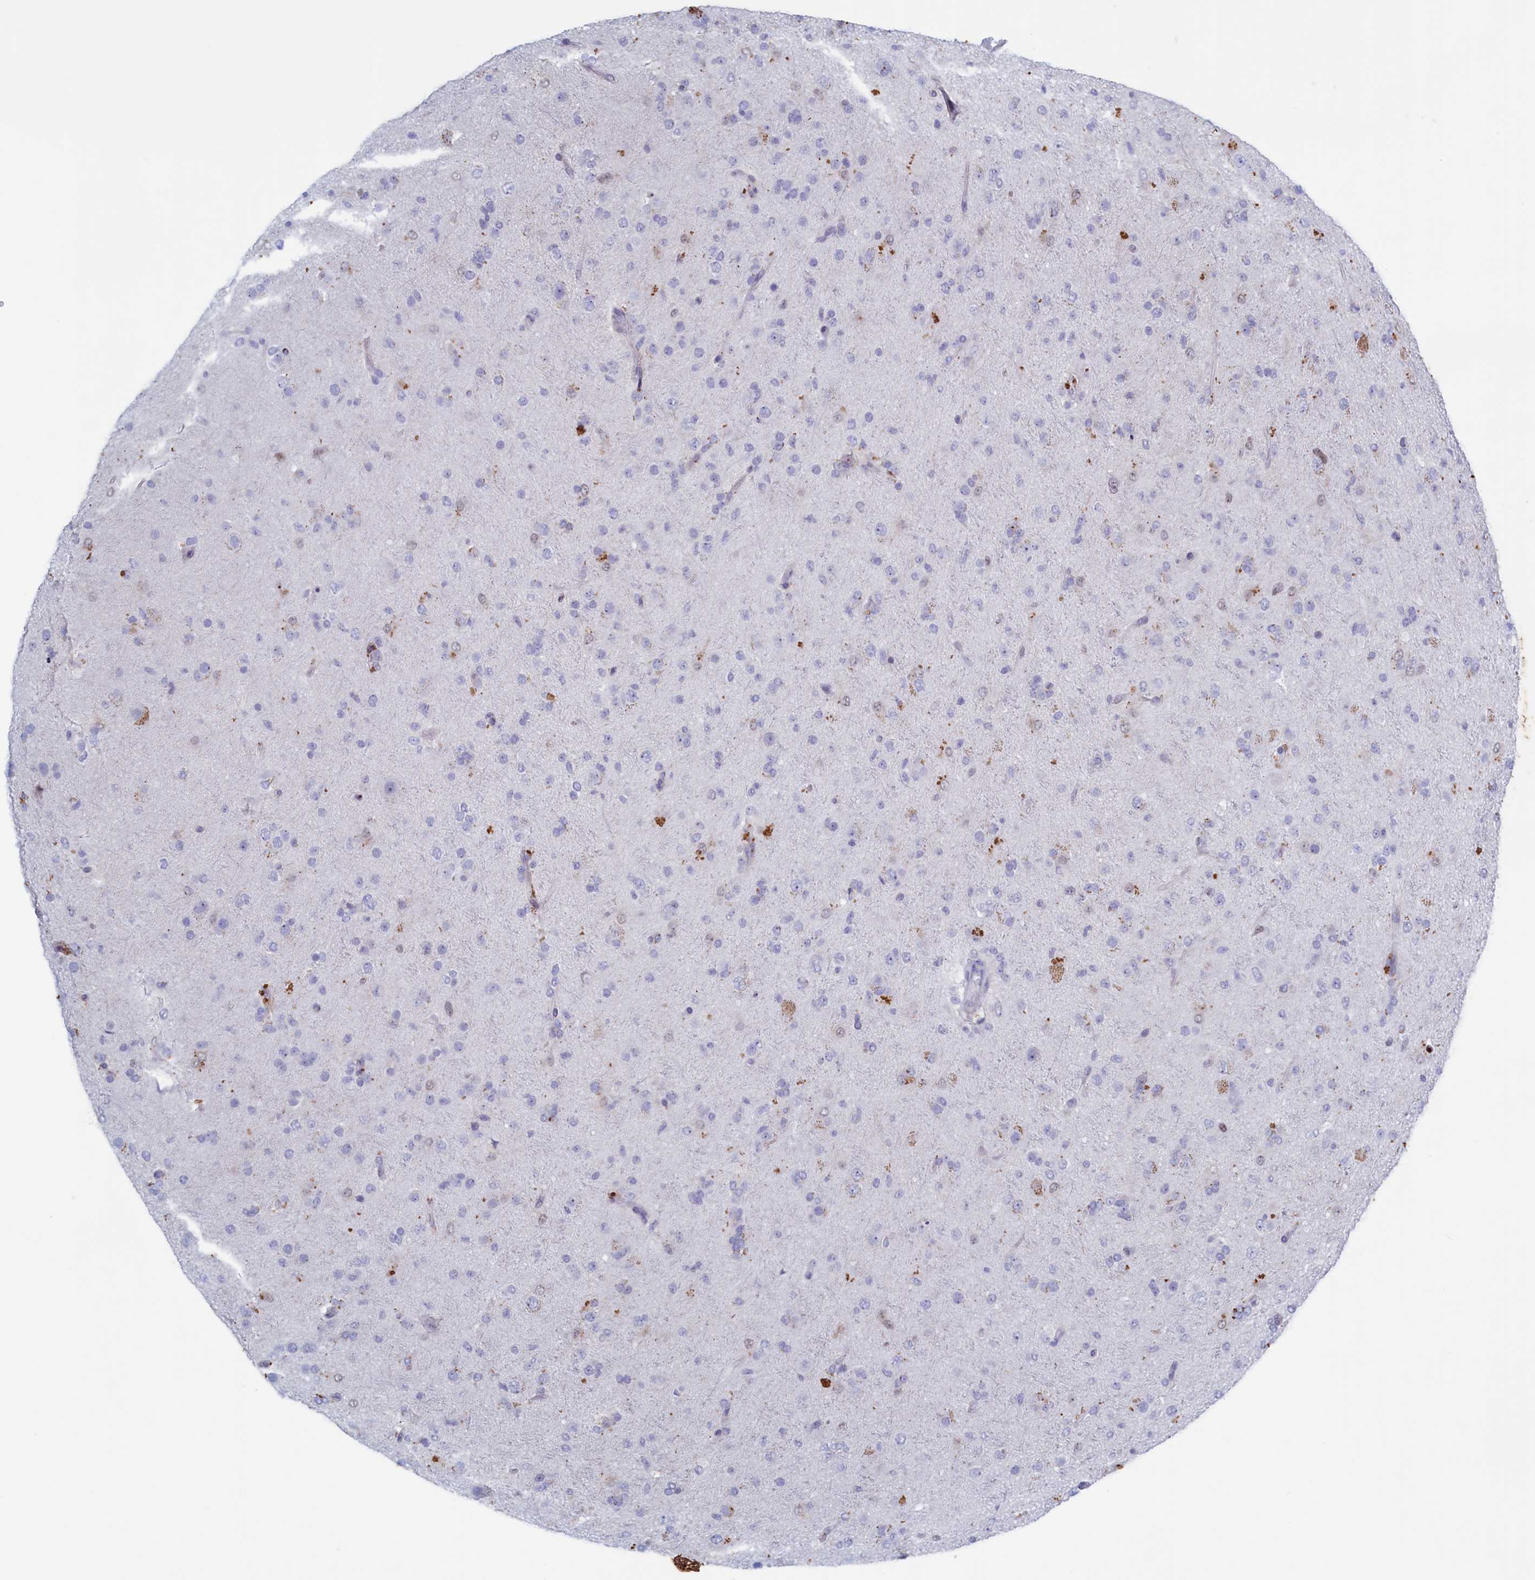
{"staining": {"intensity": "negative", "quantity": "none", "location": "none"}, "tissue": "glioma", "cell_type": "Tumor cells", "image_type": "cancer", "snomed": [{"axis": "morphology", "description": "Glioma, malignant, Low grade"}, {"axis": "topography", "description": "Brain"}], "caption": "IHC photomicrograph of neoplastic tissue: human malignant low-grade glioma stained with DAB displays no significant protein staining in tumor cells. (IHC, brightfield microscopy, high magnification).", "gene": "WDR76", "patient": {"sex": "male", "age": 65}}